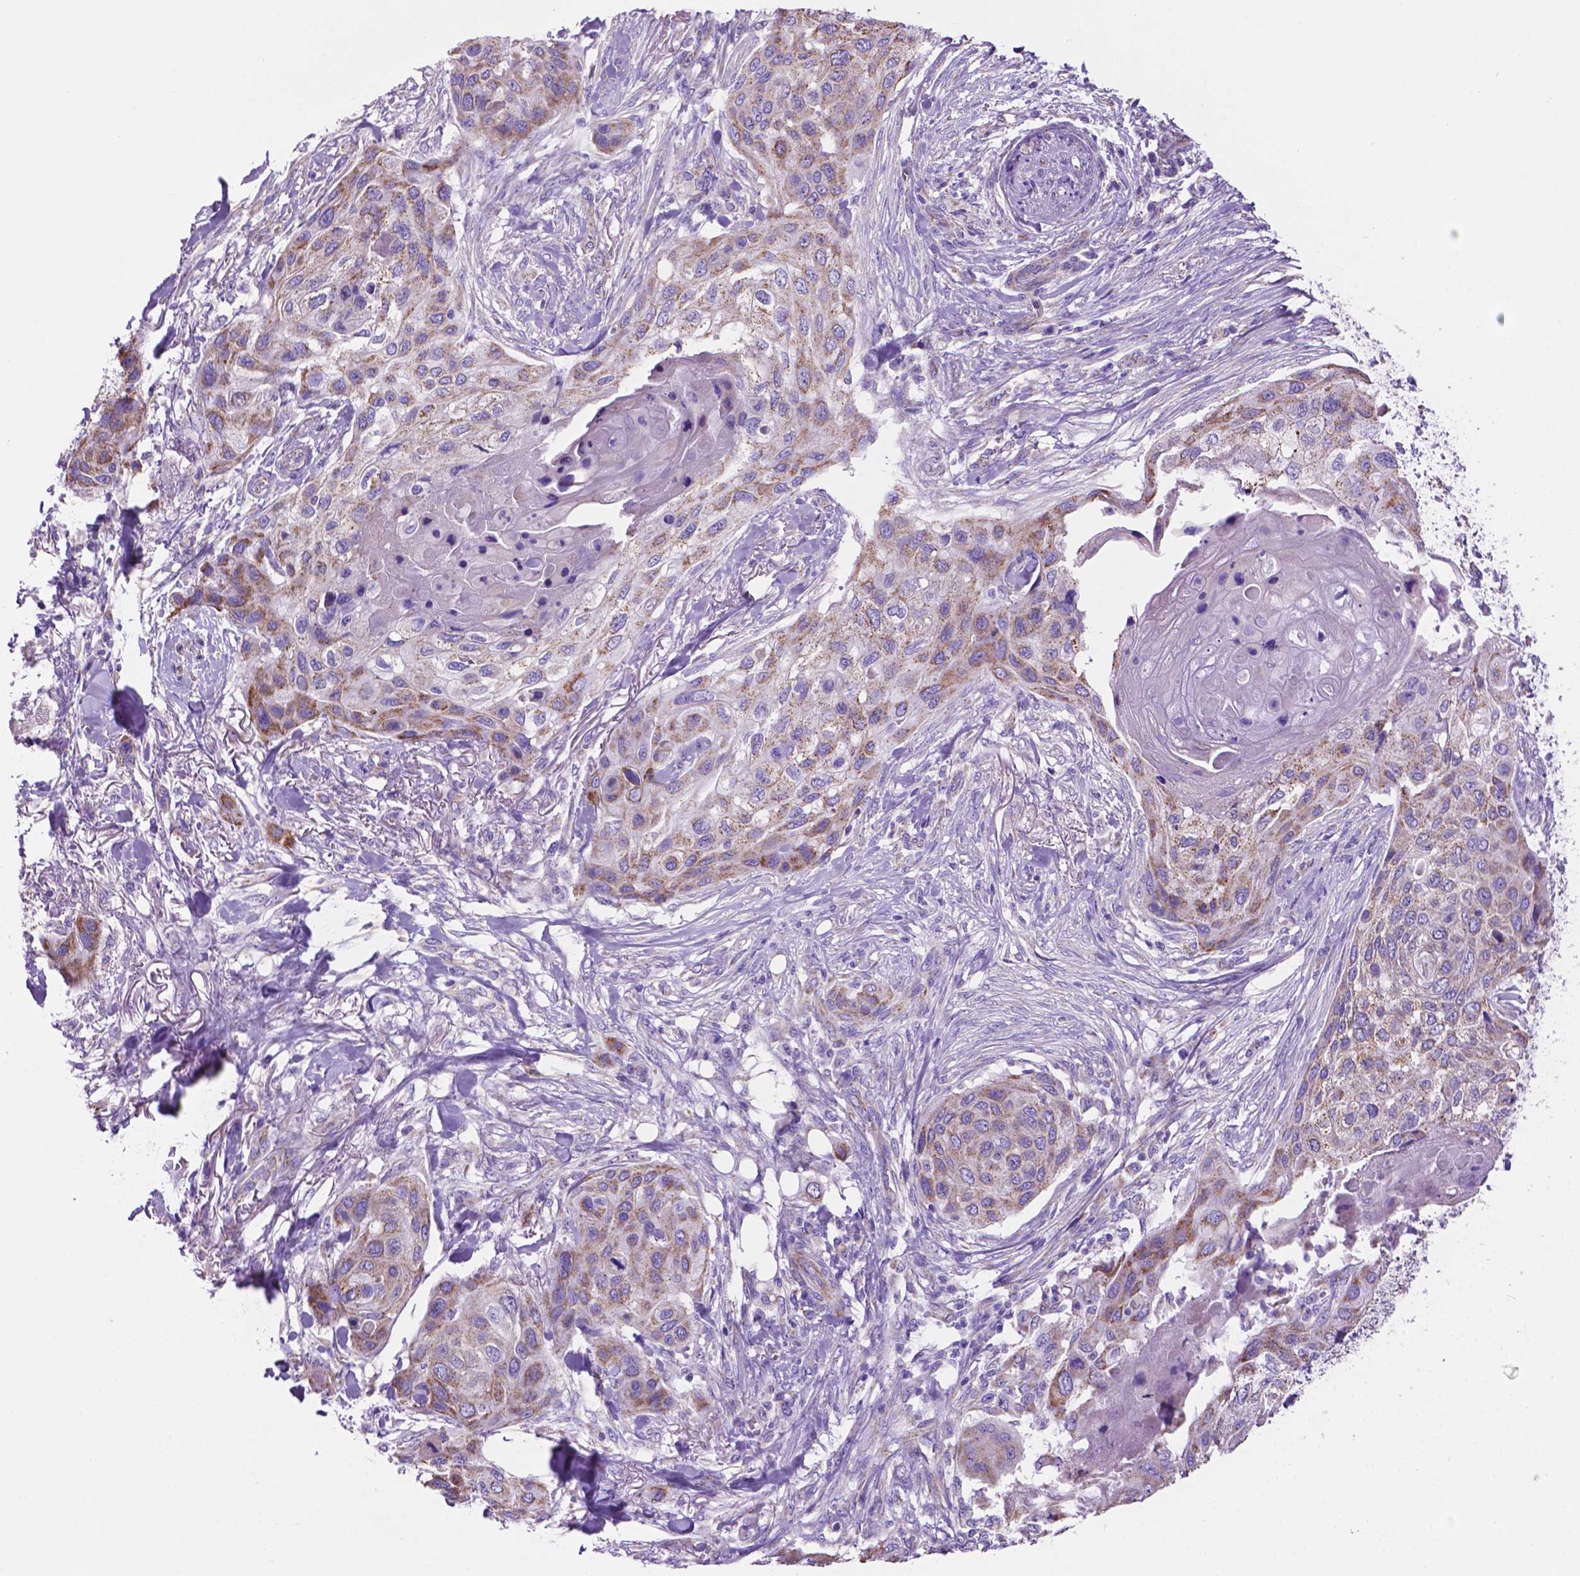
{"staining": {"intensity": "weak", "quantity": "25%-75%", "location": "cytoplasmic/membranous"}, "tissue": "skin cancer", "cell_type": "Tumor cells", "image_type": "cancer", "snomed": [{"axis": "morphology", "description": "Squamous cell carcinoma, NOS"}, {"axis": "topography", "description": "Skin"}], "caption": "Weak cytoplasmic/membranous protein expression is appreciated in about 25%-75% of tumor cells in skin cancer (squamous cell carcinoma).", "gene": "TMEM121B", "patient": {"sex": "female", "age": 87}}